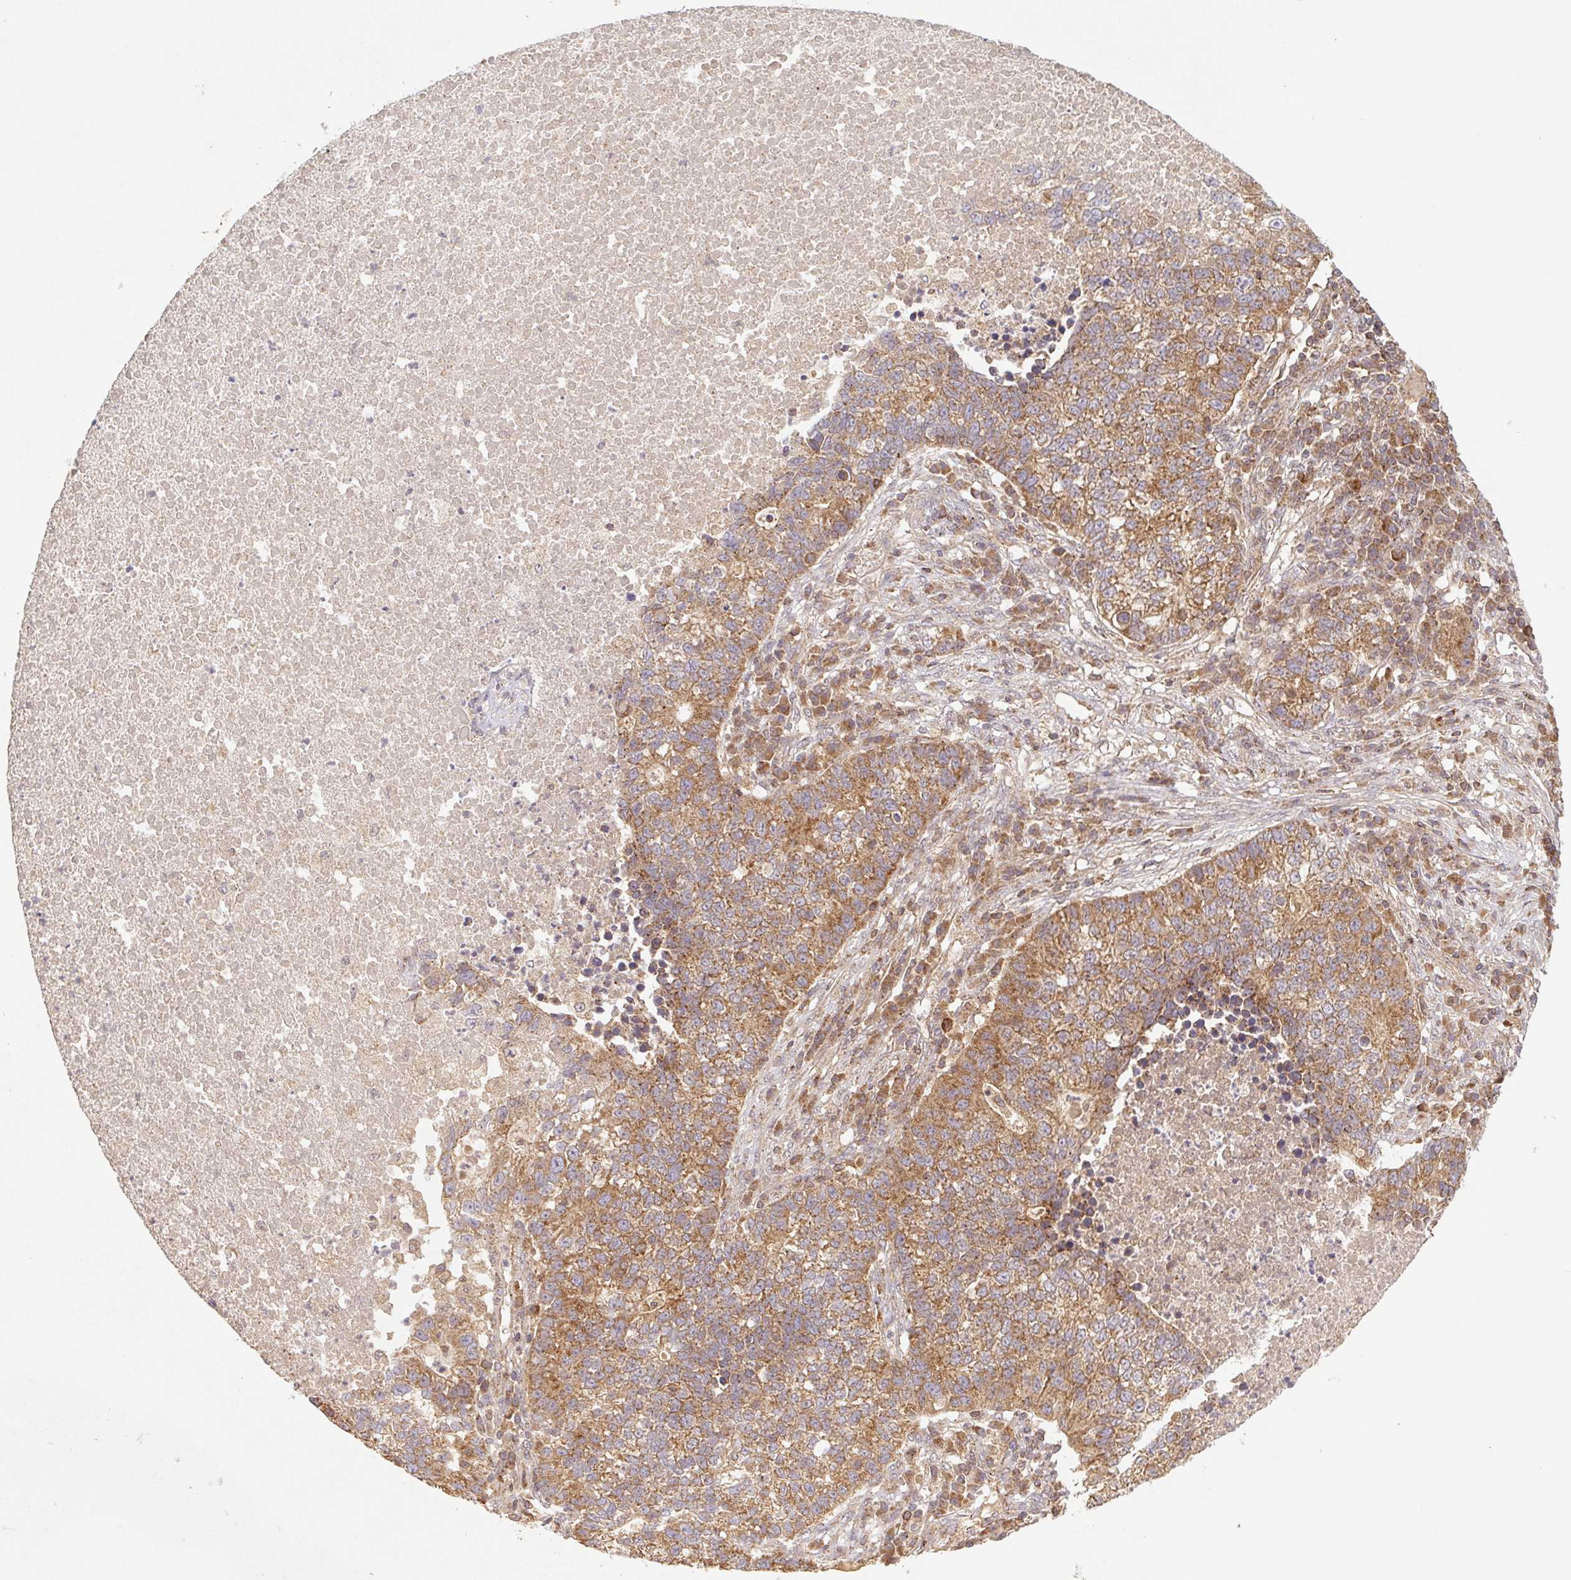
{"staining": {"intensity": "moderate", "quantity": ">75%", "location": "cytoplasmic/membranous"}, "tissue": "lung cancer", "cell_type": "Tumor cells", "image_type": "cancer", "snomed": [{"axis": "morphology", "description": "Adenocarcinoma, NOS"}, {"axis": "topography", "description": "Lung"}], "caption": "Immunohistochemistry (IHC) photomicrograph of lung adenocarcinoma stained for a protein (brown), which reveals medium levels of moderate cytoplasmic/membranous expression in about >75% of tumor cells.", "gene": "MTHFD1", "patient": {"sex": "male", "age": 57}}